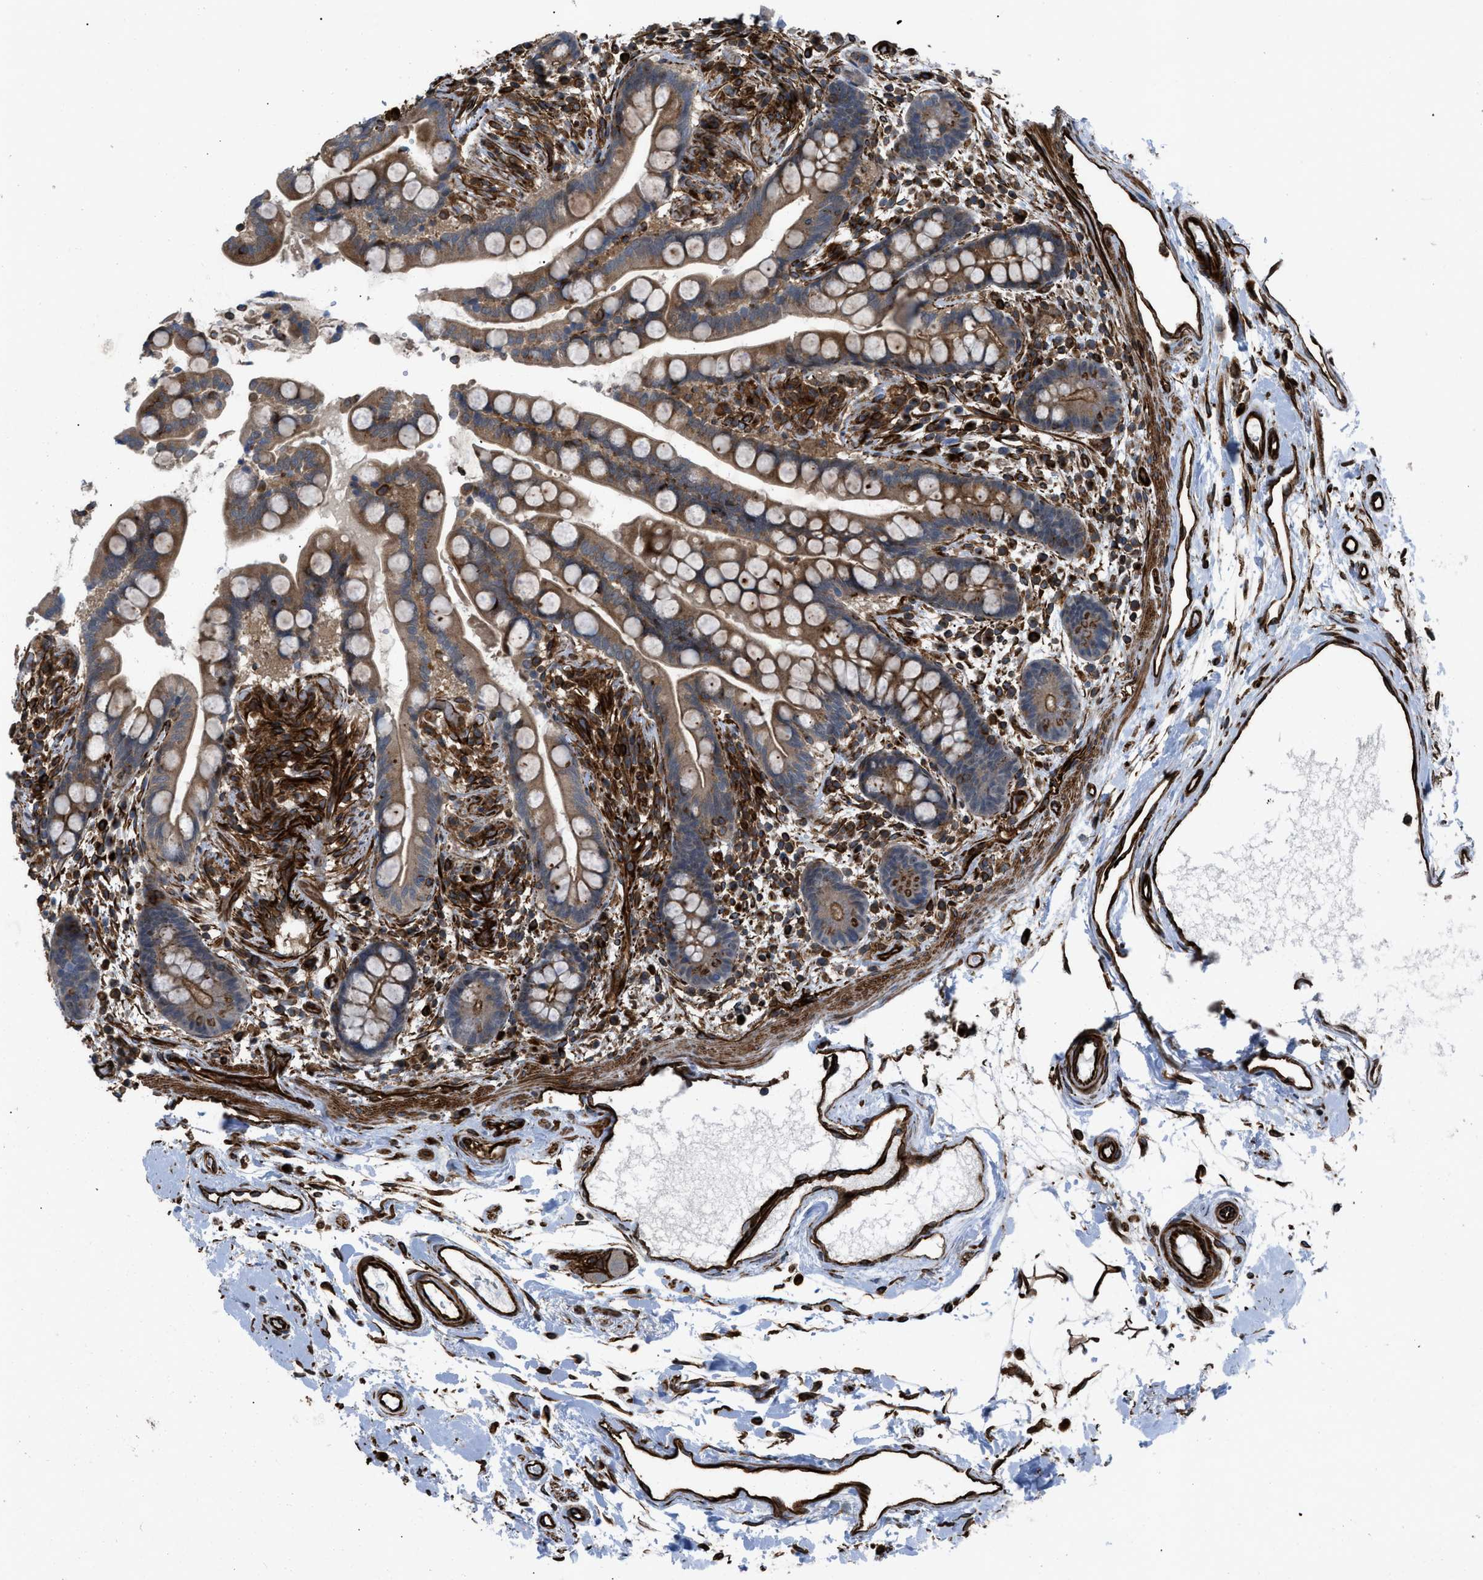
{"staining": {"intensity": "strong", "quantity": ">75%", "location": "cytoplasmic/membranous"}, "tissue": "colon", "cell_type": "Endothelial cells", "image_type": "normal", "snomed": [{"axis": "morphology", "description": "Normal tissue, NOS"}, {"axis": "topography", "description": "Colon"}], "caption": "Strong cytoplasmic/membranous protein staining is seen in about >75% of endothelial cells in colon. The protein of interest is shown in brown color, while the nuclei are stained blue.", "gene": "PTPRE", "patient": {"sex": "male", "age": 73}}